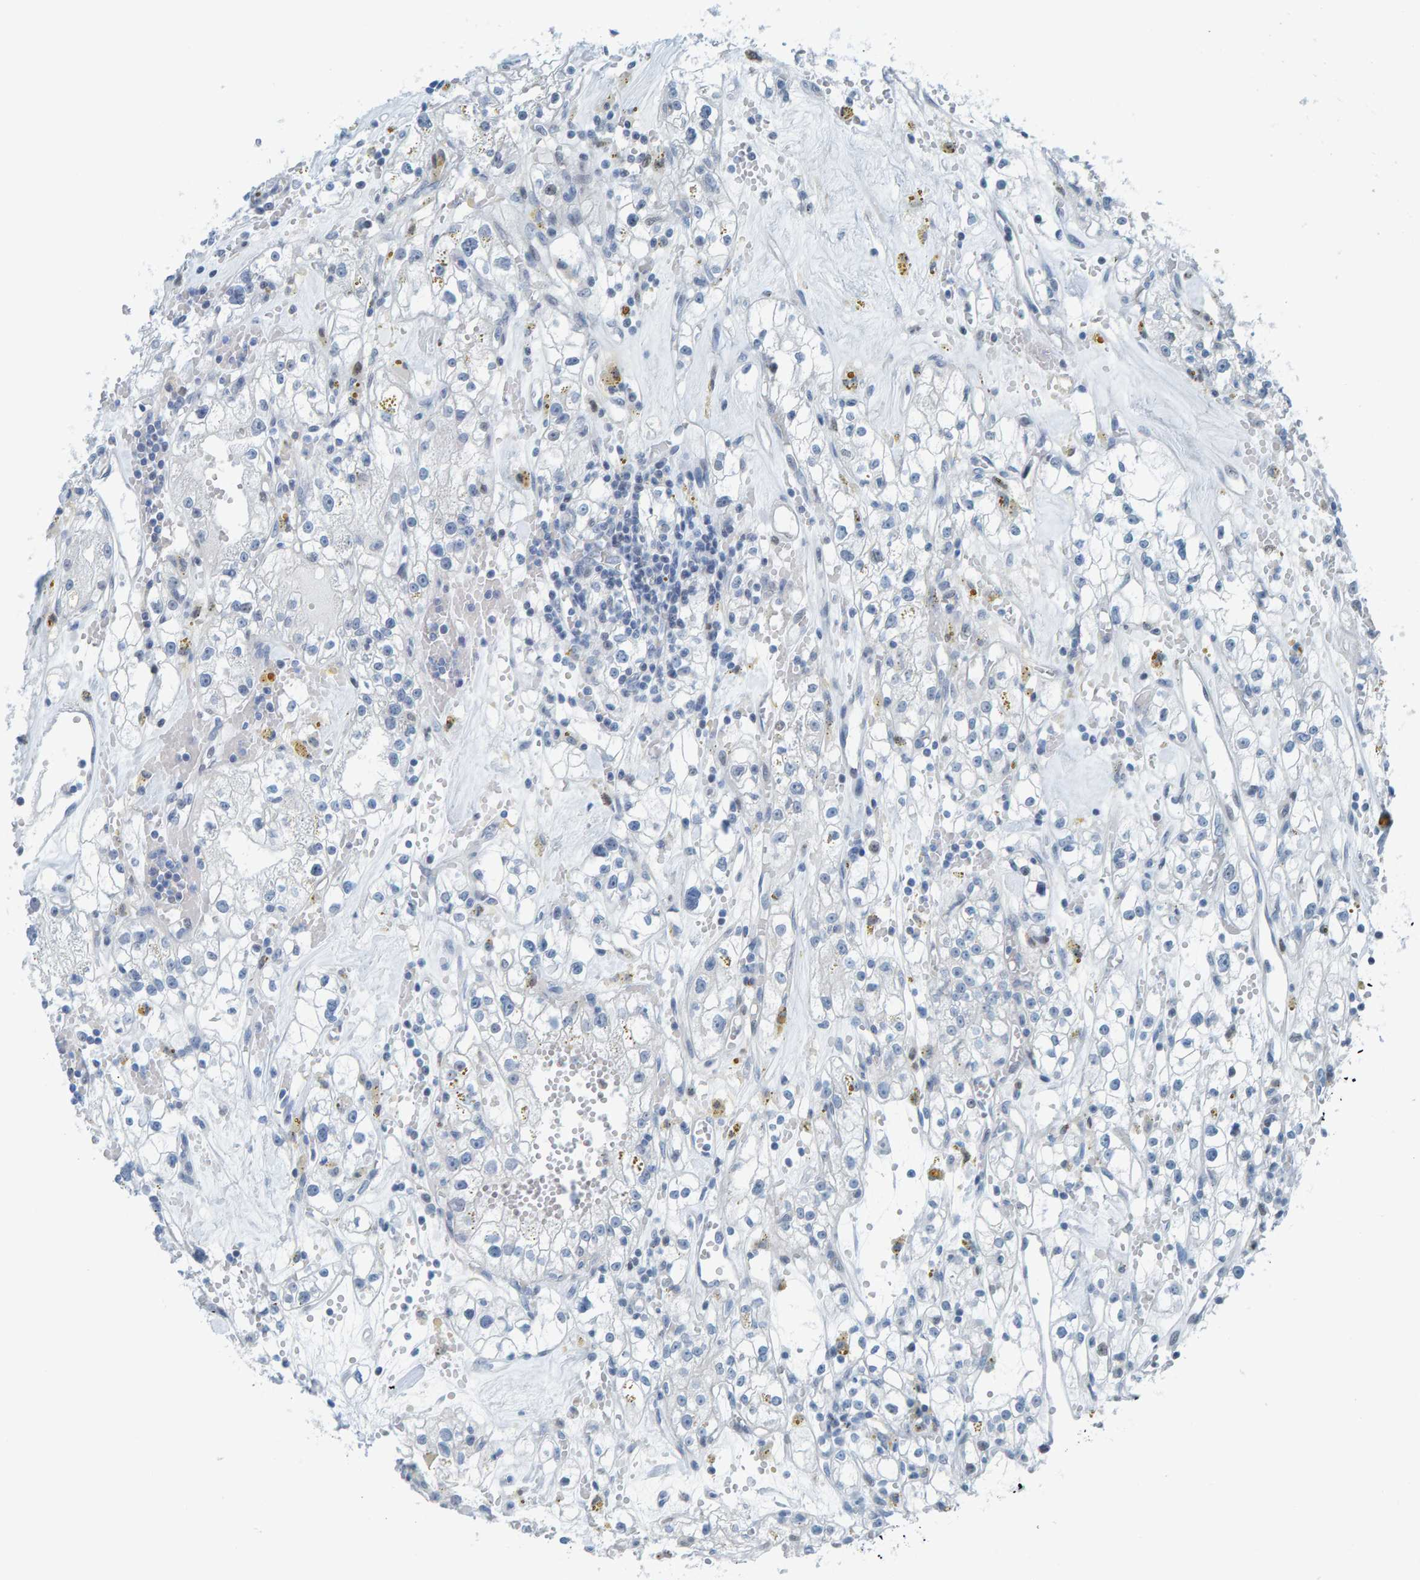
{"staining": {"intensity": "negative", "quantity": "none", "location": "none"}, "tissue": "renal cancer", "cell_type": "Tumor cells", "image_type": "cancer", "snomed": [{"axis": "morphology", "description": "Adenocarcinoma, NOS"}, {"axis": "topography", "description": "Kidney"}], "caption": "The immunohistochemistry histopathology image has no significant expression in tumor cells of adenocarcinoma (renal) tissue. (DAB (3,3'-diaminobenzidine) immunohistochemistry visualized using brightfield microscopy, high magnification).", "gene": "CNP", "patient": {"sex": "male", "age": 56}}